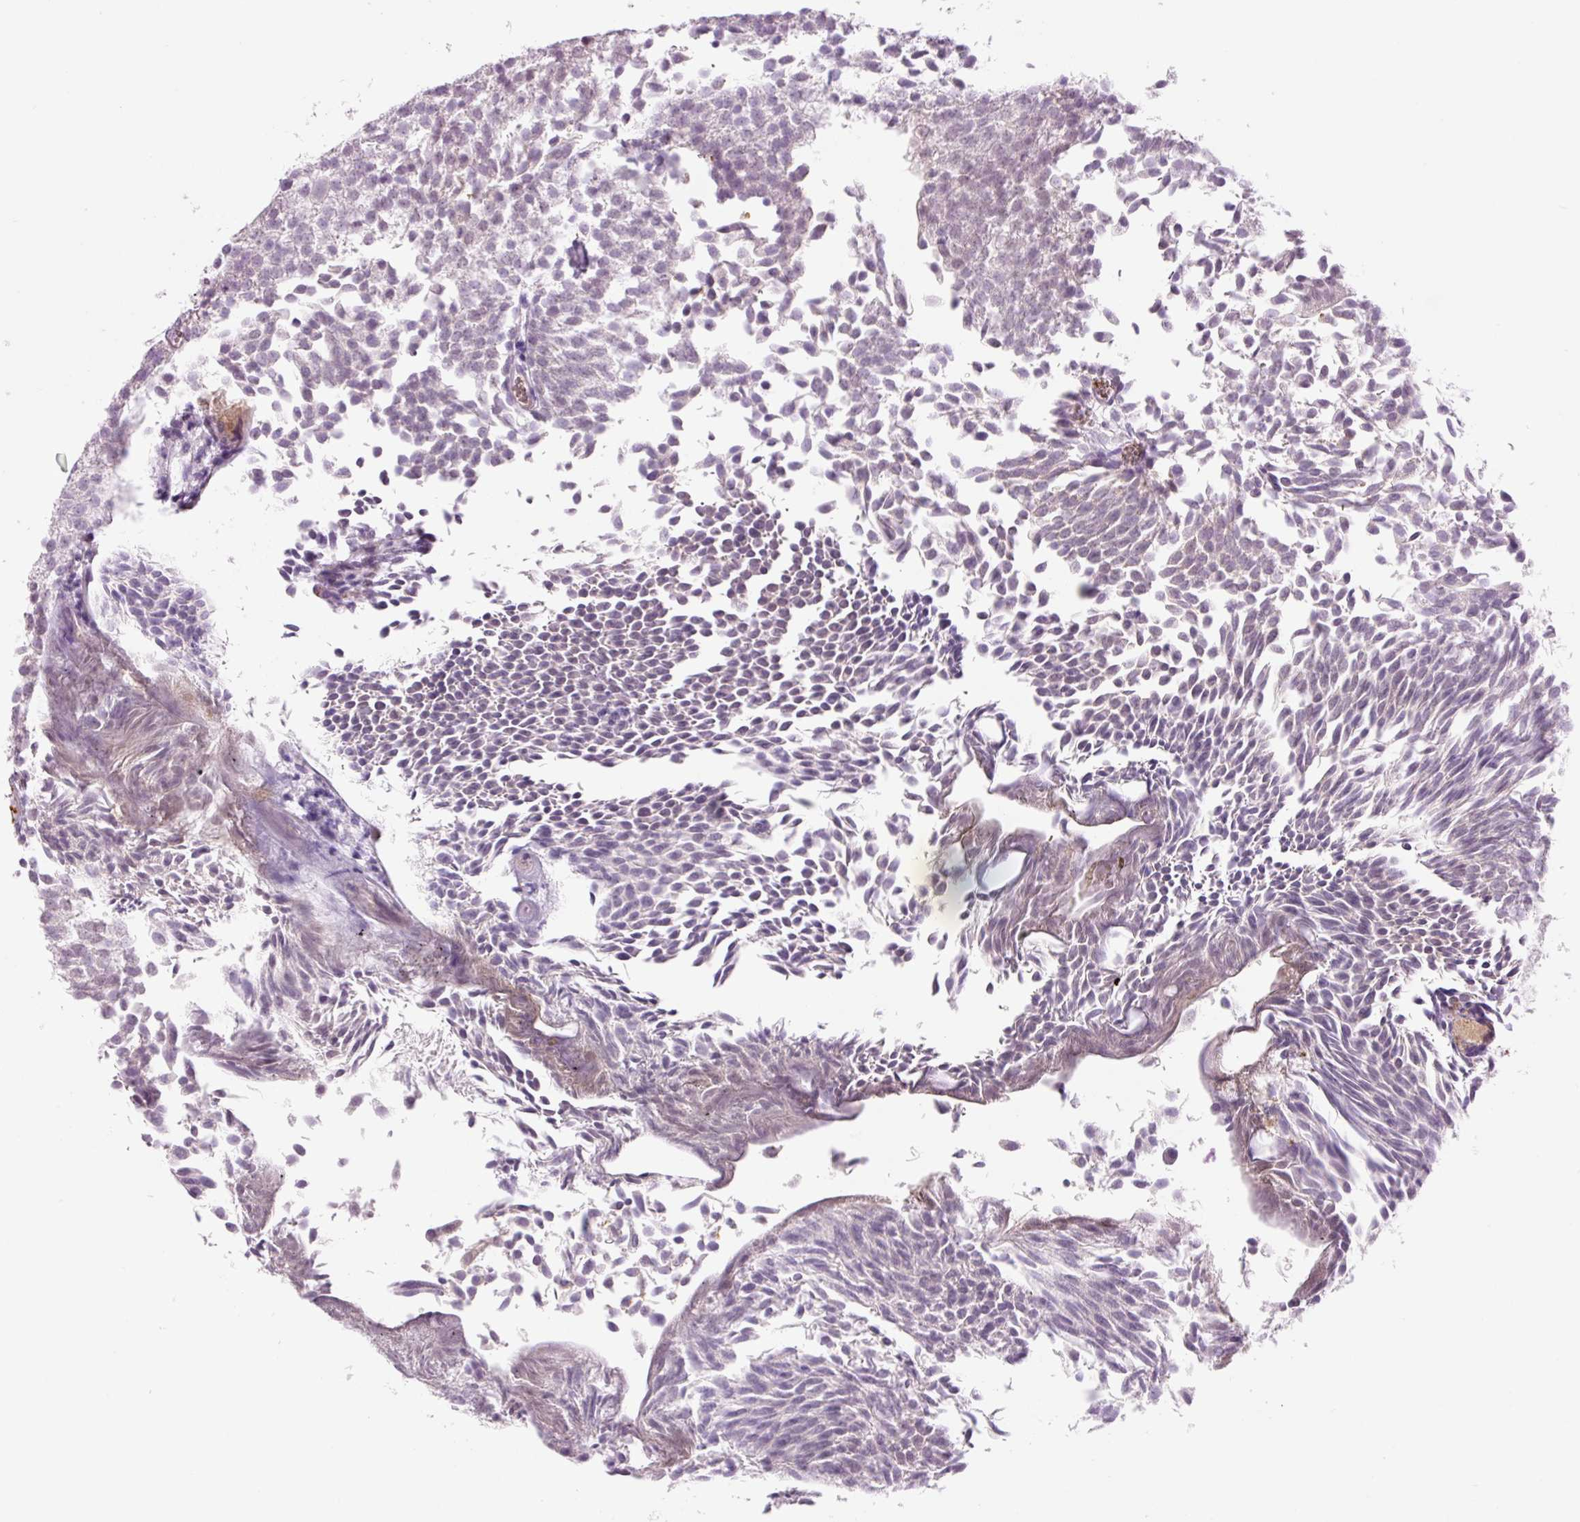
{"staining": {"intensity": "negative", "quantity": "none", "location": "none"}, "tissue": "urothelial cancer", "cell_type": "Tumor cells", "image_type": "cancer", "snomed": [{"axis": "morphology", "description": "Urothelial carcinoma, Low grade"}, {"axis": "topography", "description": "Urinary bladder"}], "caption": "Urothelial carcinoma (low-grade) was stained to show a protein in brown. There is no significant staining in tumor cells.", "gene": "HSPA4L", "patient": {"sex": "female", "age": 79}}